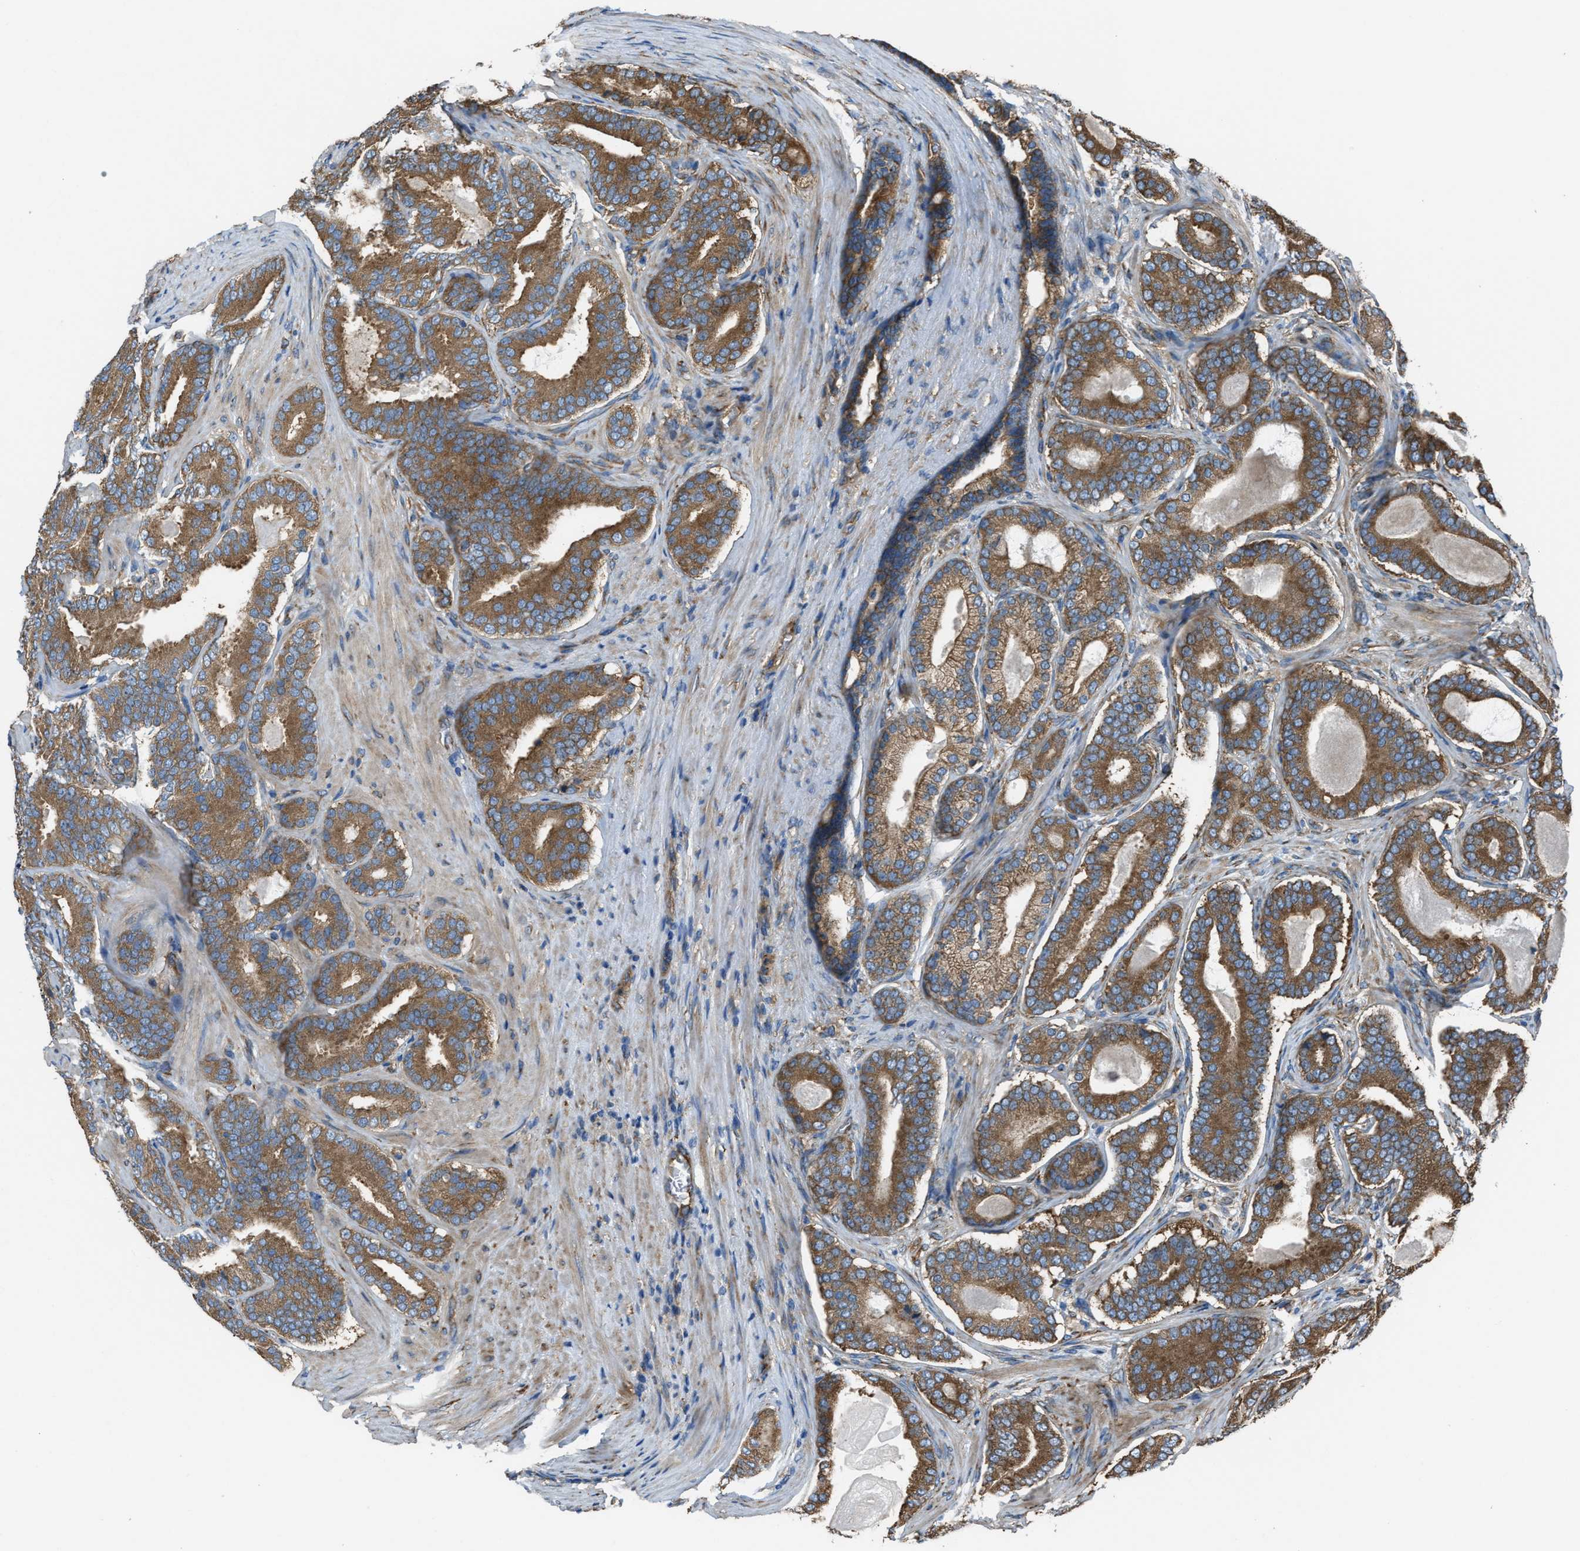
{"staining": {"intensity": "moderate", "quantity": ">75%", "location": "cytoplasmic/membranous"}, "tissue": "prostate cancer", "cell_type": "Tumor cells", "image_type": "cancer", "snomed": [{"axis": "morphology", "description": "Adenocarcinoma, High grade"}, {"axis": "topography", "description": "Prostate"}], "caption": "Prostate cancer (adenocarcinoma (high-grade)) stained for a protein (brown) displays moderate cytoplasmic/membranous positive staining in about >75% of tumor cells.", "gene": "TRPC1", "patient": {"sex": "male", "age": 60}}